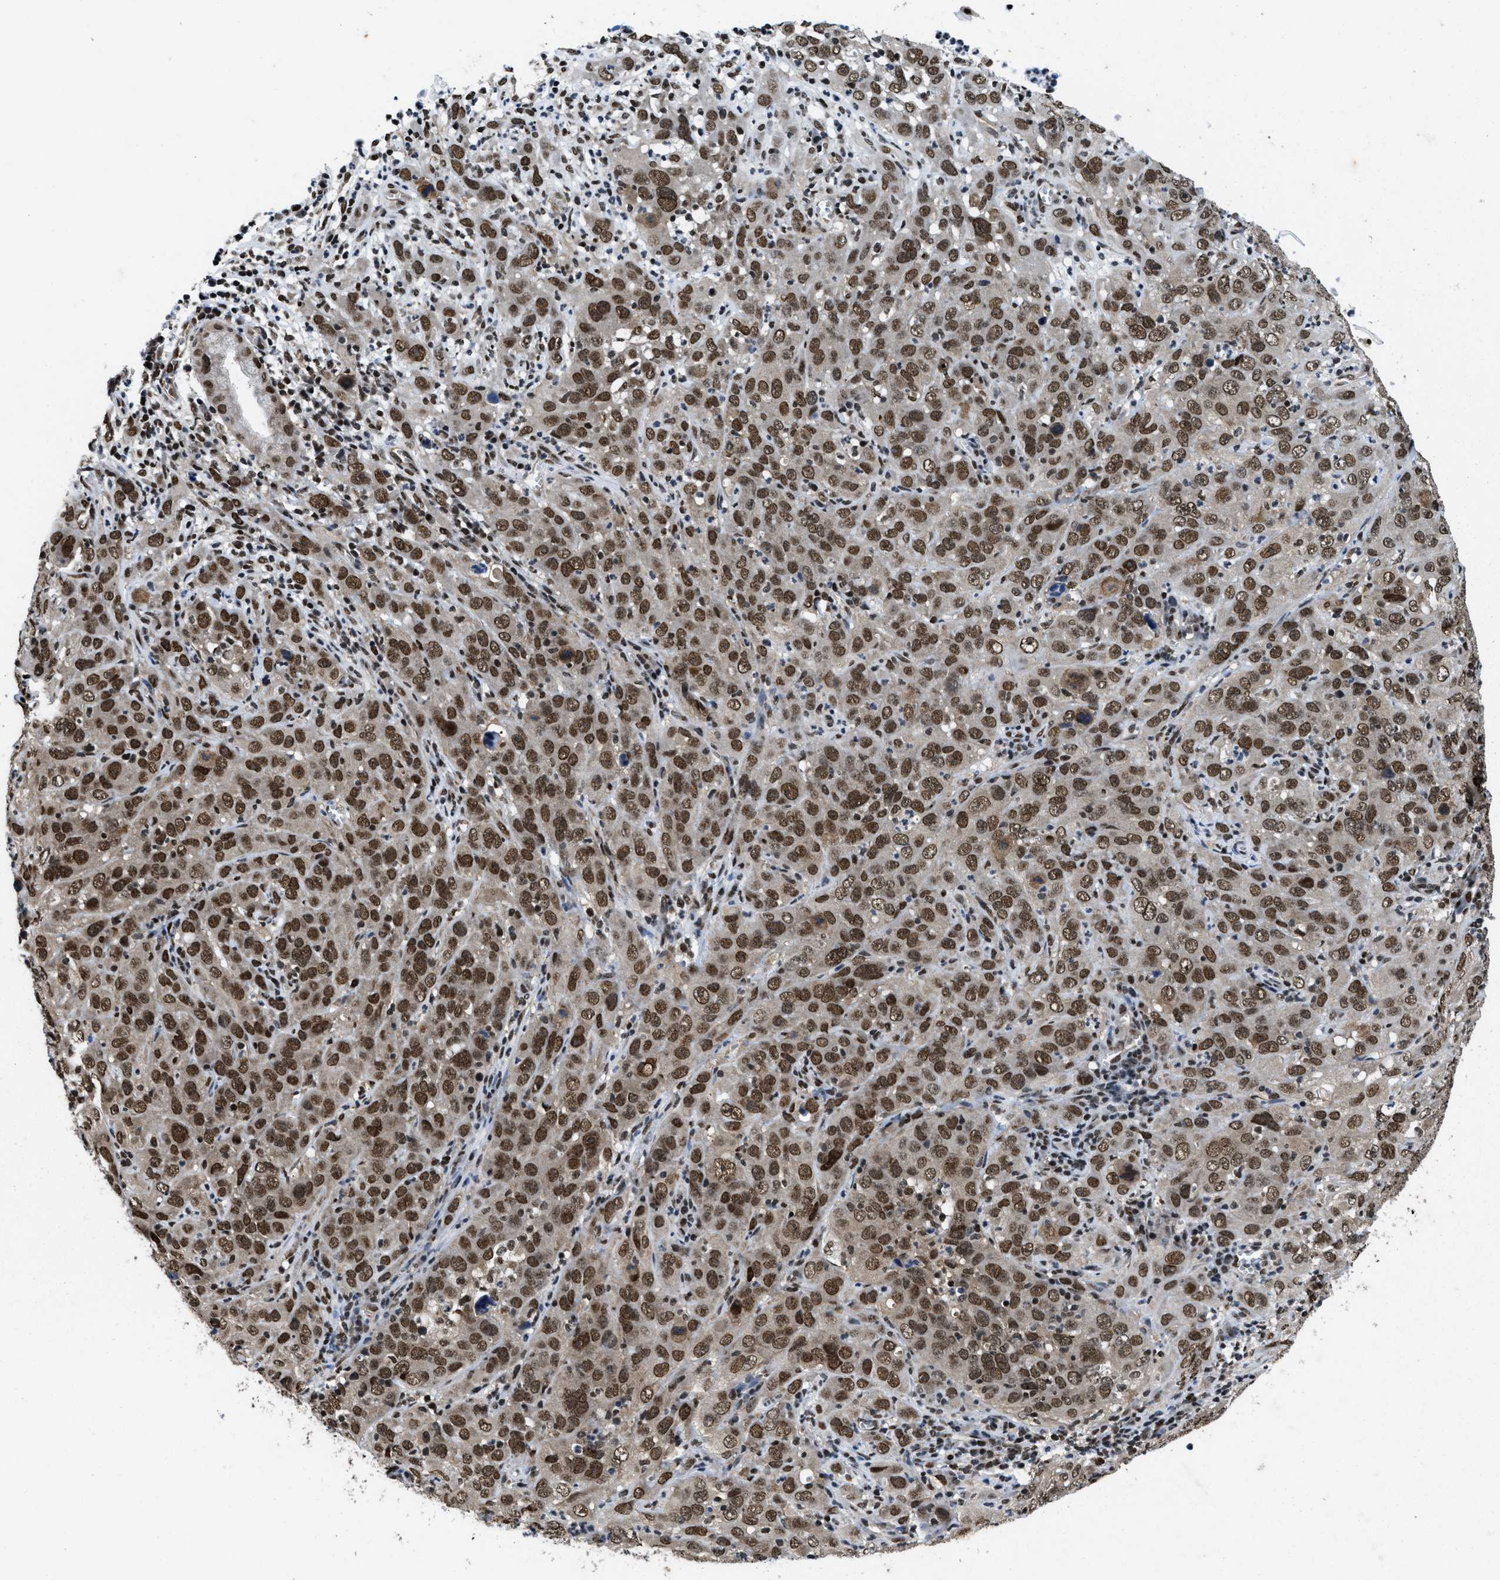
{"staining": {"intensity": "strong", "quantity": ">75%", "location": "nuclear"}, "tissue": "cervical cancer", "cell_type": "Tumor cells", "image_type": "cancer", "snomed": [{"axis": "morphology", "description": "Squamous cell carcinoma, NOS"}, {"axis": "topography", "description": "Cervix"}], "caption": "An IHC image of neoplastic tissue is shown. Protein staining in brown labels strong nuclear positivity in cervical cancer (squamous cell carcinoma) within tumor cells. (DAB (3,3'-diaminobenzidine) IHC with brightfield microscopy, high magnification).", "gene": "SAFB", "patient": {"sex": "female", "age": 32}}